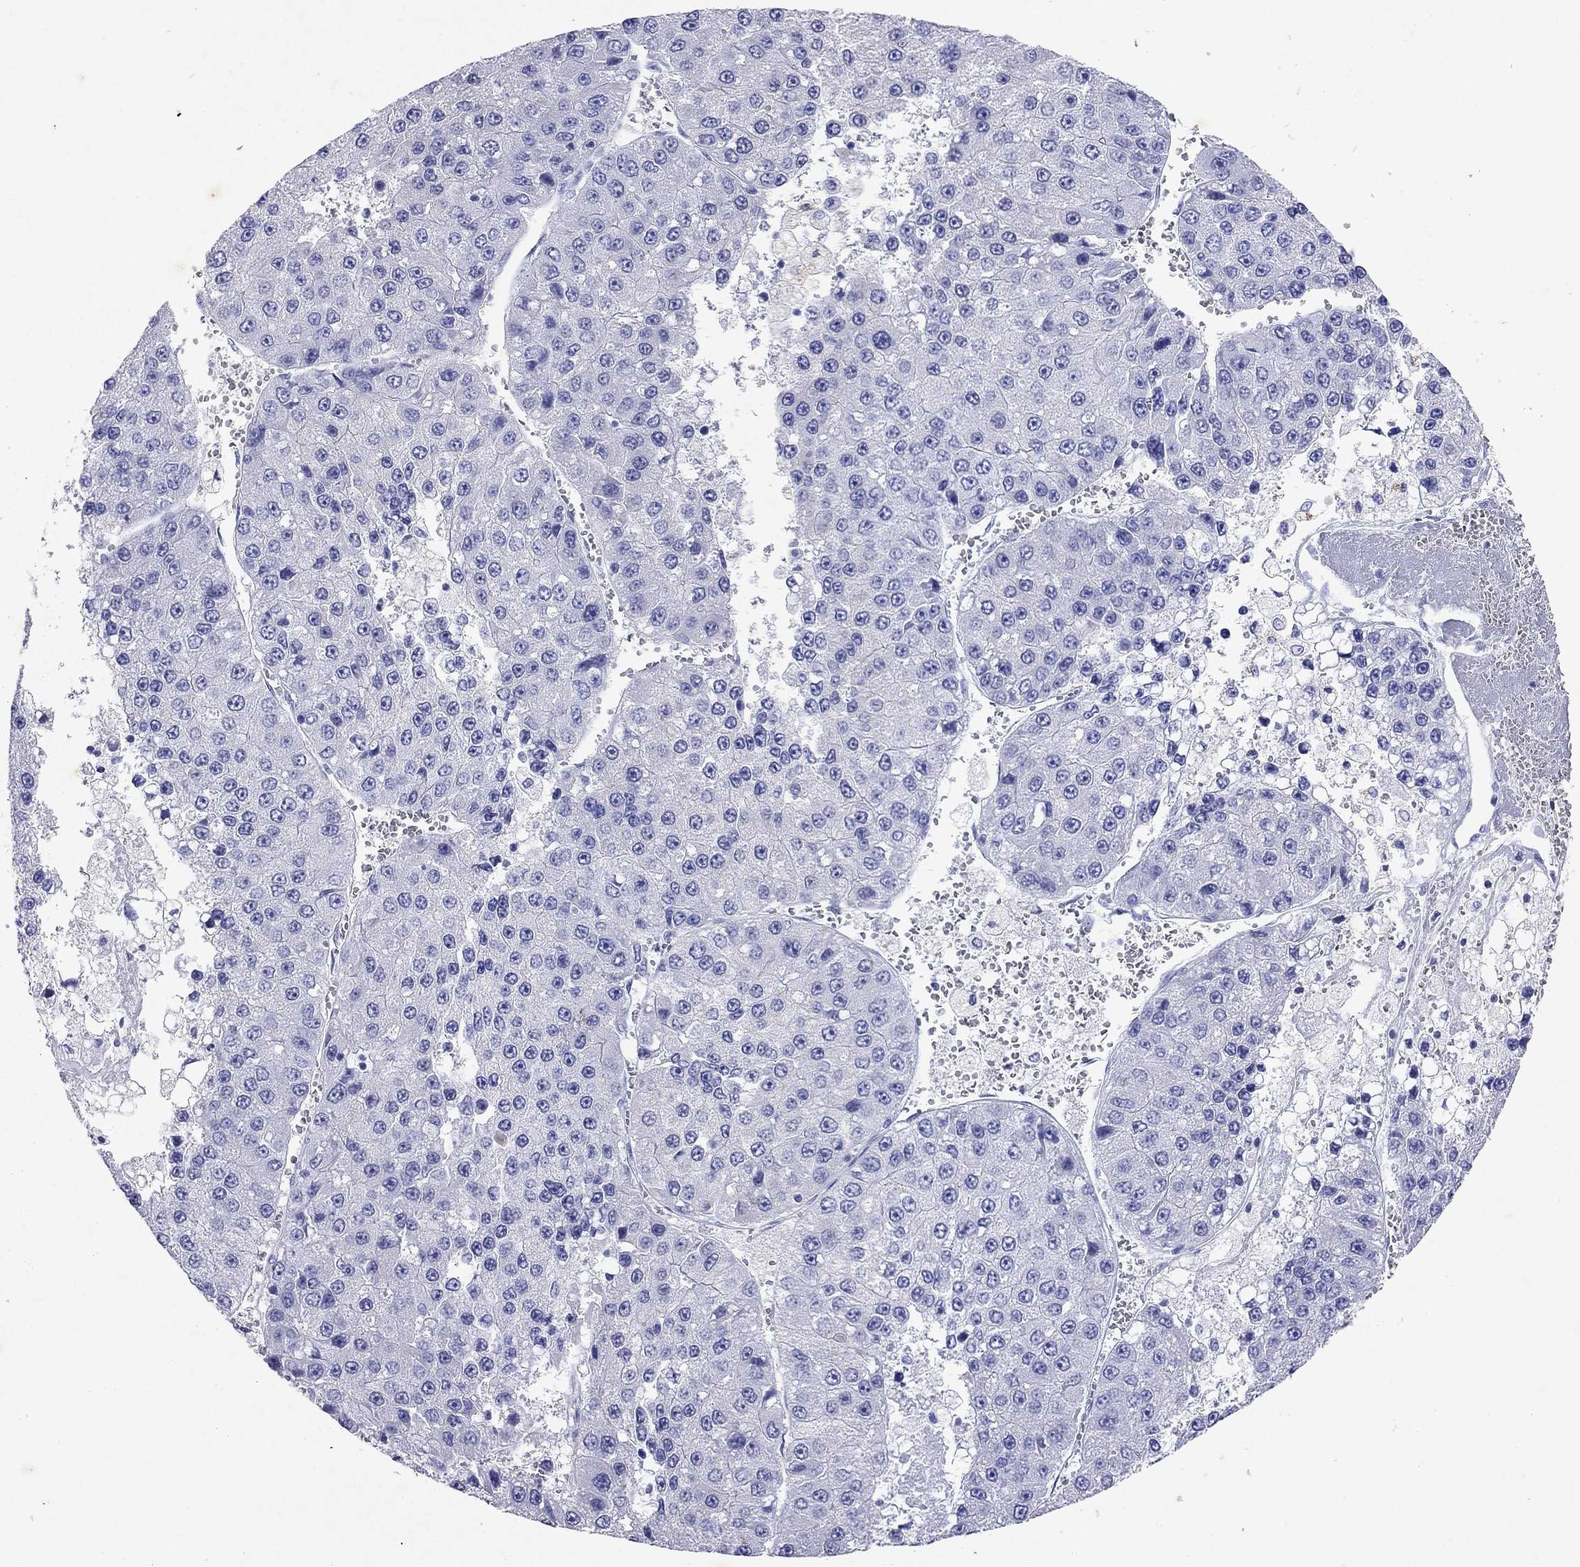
{"staining": {"intensity": "negative", "quantity": "none", "location": "none"}, "tissue": "liver cancer", "cell_type": "Tumor cells", "image_type": "cancer", "snomed": [{"axis": "morphology", "description": "Carcinoma, Hepatocellular, NOS"}, {"axis": "topography", "description": "Liver"}], "caption": "Hepatocellular carcinoma (liver) was stained to show a protein in brown. There is no significant positivity in tumor cells.", "gene": "ARMC12", "patient": {"sex": "female", "age": 73}}